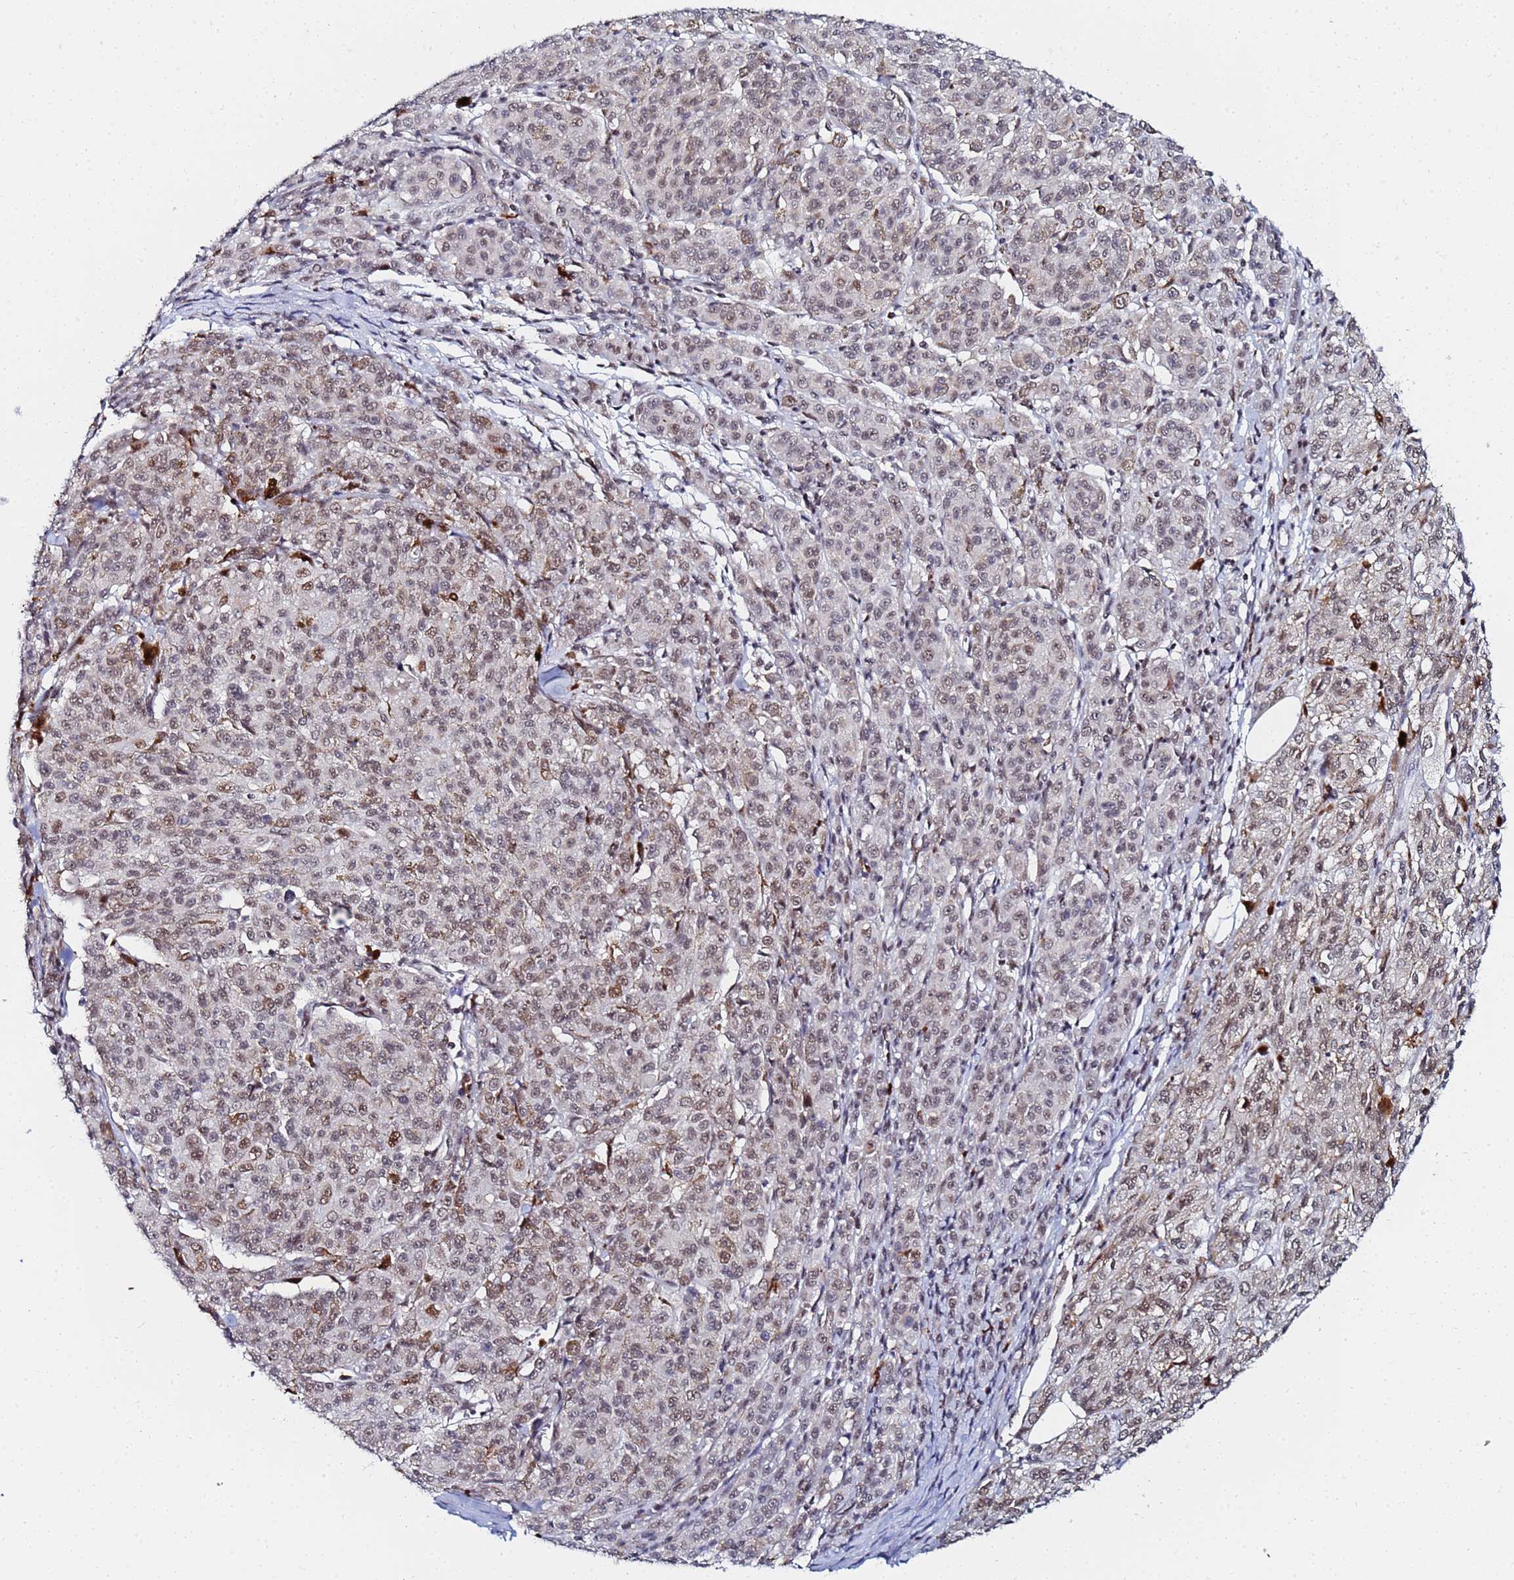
{"staining": {"intensity": "weak", "quantity": ">75%", "location": "nuclear"}, "tissue": "melanoma", "cell_type": "Tumor cells", "image_type": "cancer", "snomed": [{"axis": "morphology", "description": "Malignant melanoma, NOS"}, {"axis": "topography", "description": "Skin"}], "caption": "Protein analysis of malignant melanoma tissue displays weak nuclear positivity in about >75% of tumor cells.", "gene": "MTCL1", "patient": {"sex": "female", "age": 52}}